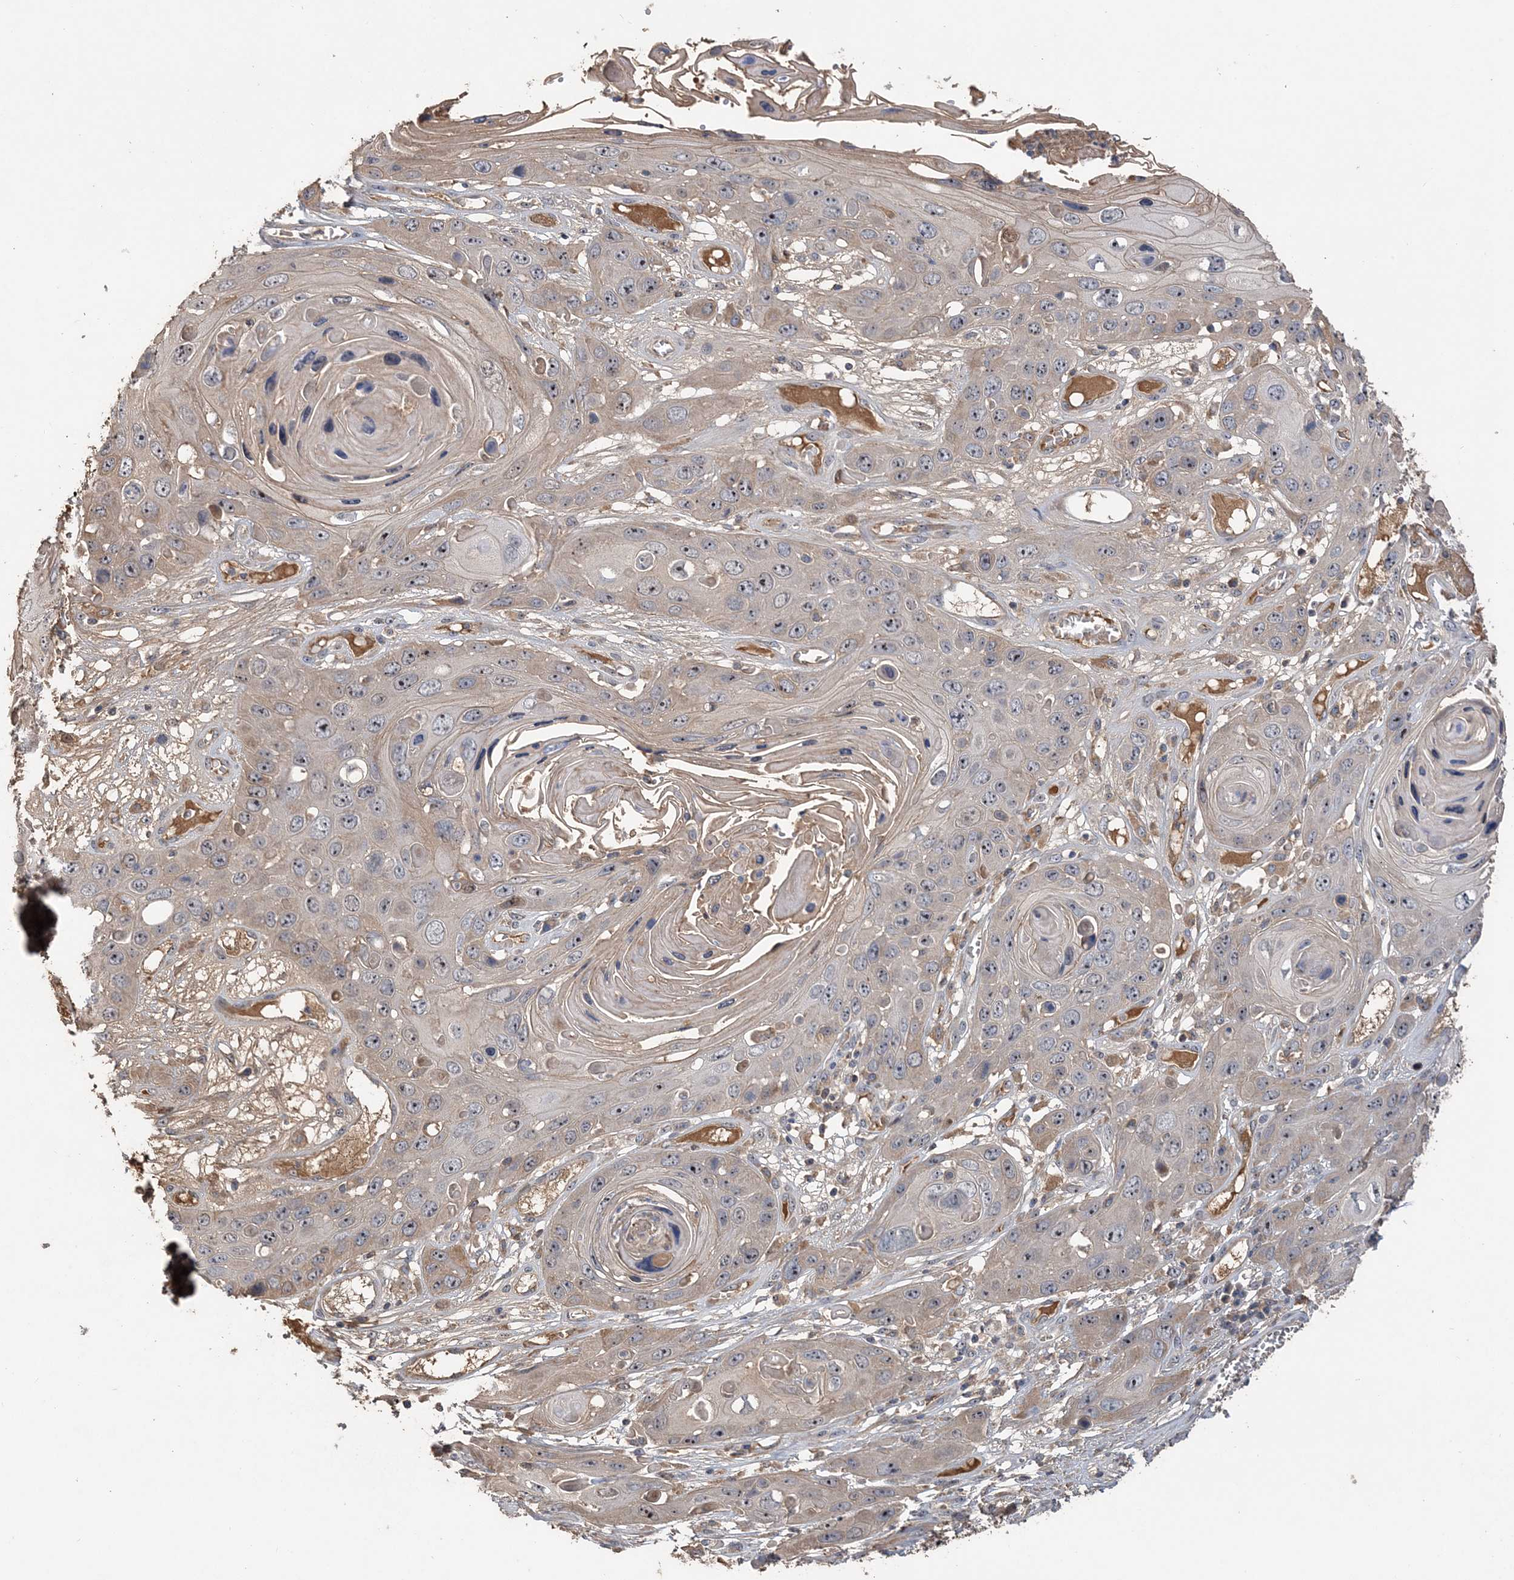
{"staining": {"intensity": "weak", "quantity": "25%-75%", "location": "cytoplasmic/membranous,nuclear"}, "tissue": "skin cancer", "cell_type": "Tumor cells", "image_type": "cancer", "snomed": [{"axis": "morphology", "description": "Squamous cell carcinoma, NOS"}, {"axis": "topography", "description": "Skin"}], "caption": "Skin cancer (squamous cell carcinoma) stained for a protein exhibits weak cytoplasmic/membranous and nuclear positivity in tumor cells.", "gene": "GRINA", "patient": {"sex": "male", "age": 55}}